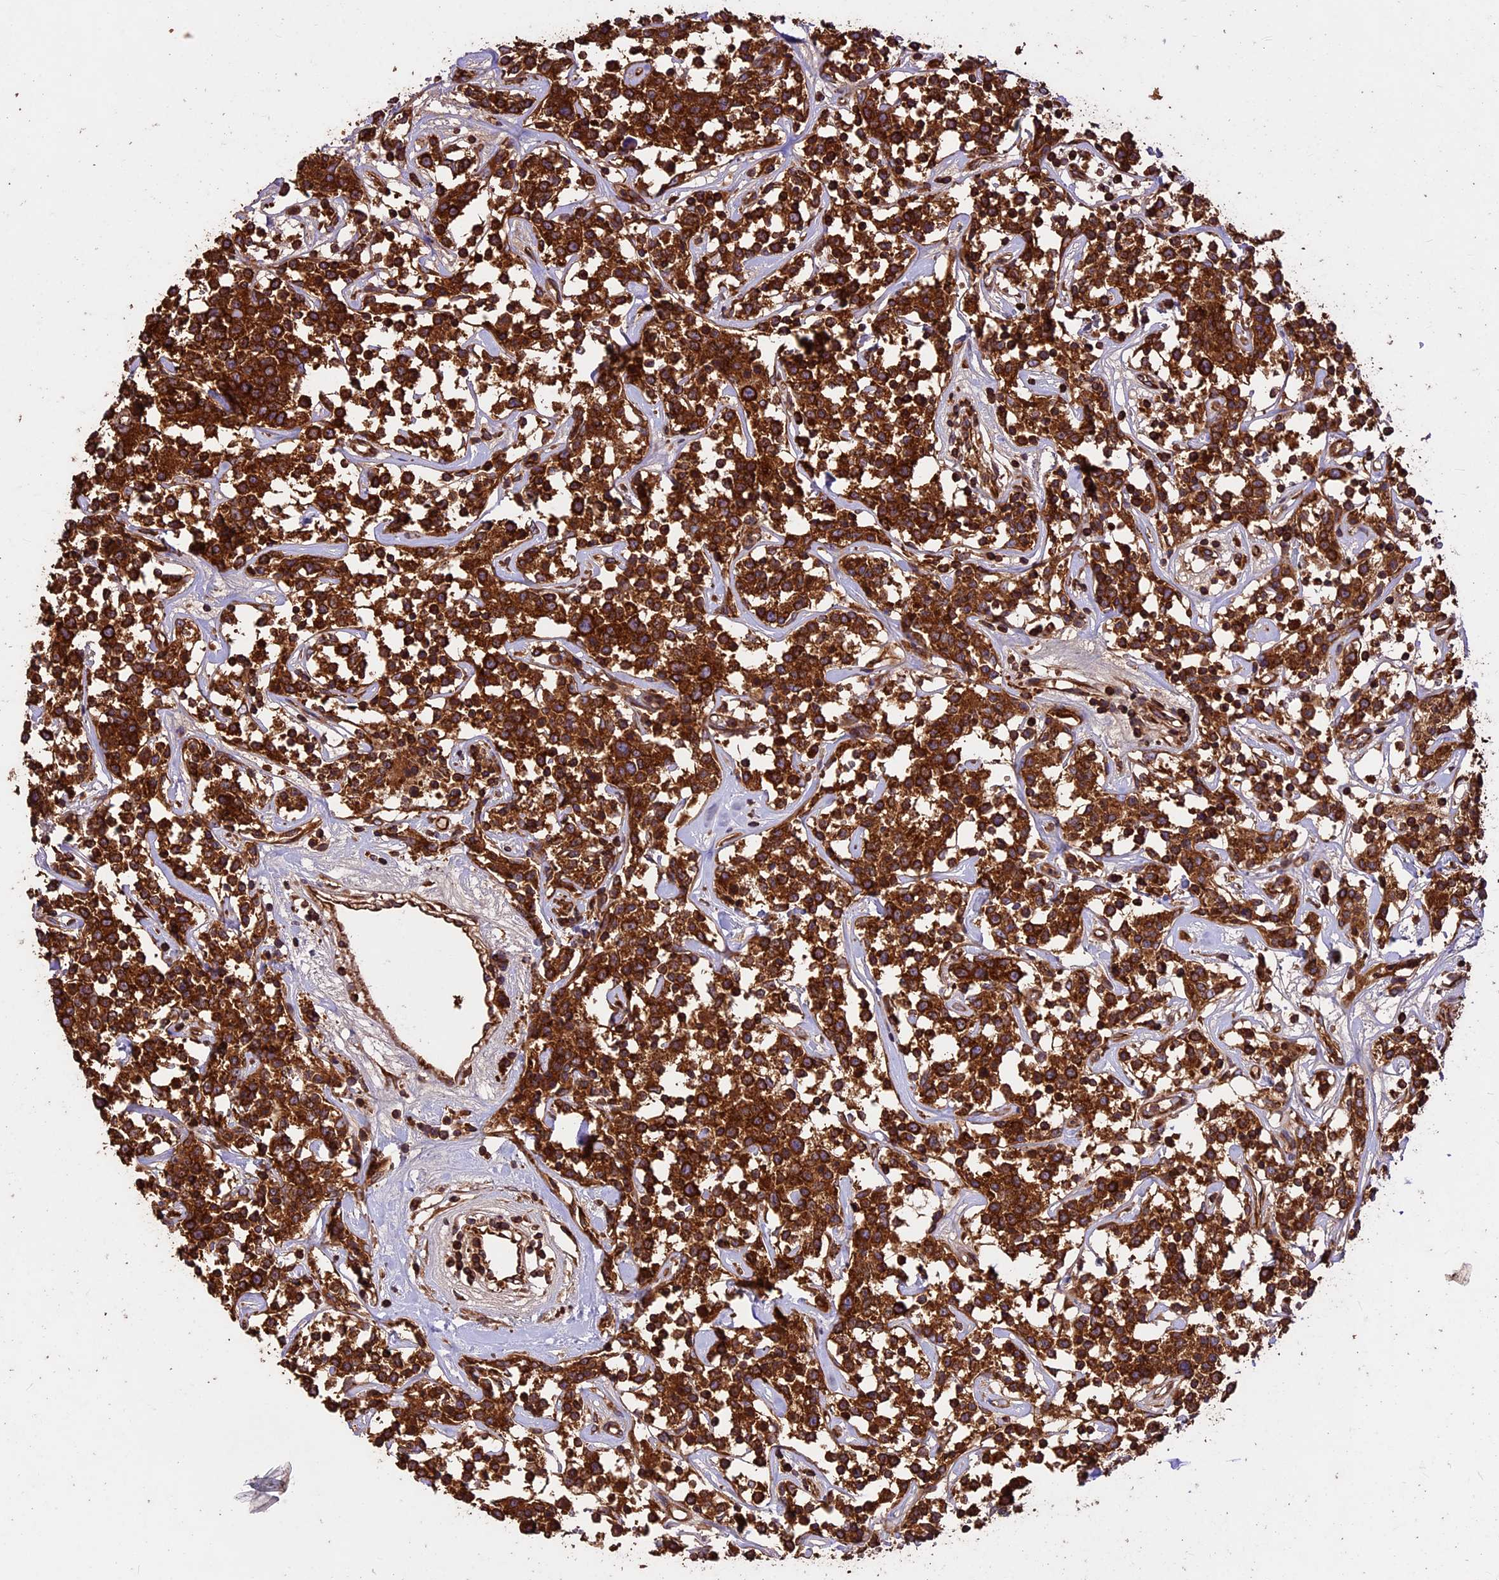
{"staining": {"intensity": "strong", "quantity": ">75%", "location": "cytoplasmic/membranous"}, "tissue": "lymphoma", "cell_type": "Tumor cells", "image_type": "cancer", "snomed": [{"axis": "morphology", "description": "Malignant lymphoma, non-Hodgkin's type, Low grade"}, {"axis": "topography", "description": "Small intestine"}], "caption": "Strong cytoplasmic/membranous protein expression is identified in about >75% of tumor cells in malignant lymphoma, non-Hodgkin's type (low-grade).", "gene": "KARS1", "patient": {"sex": "female", "age": 59}}